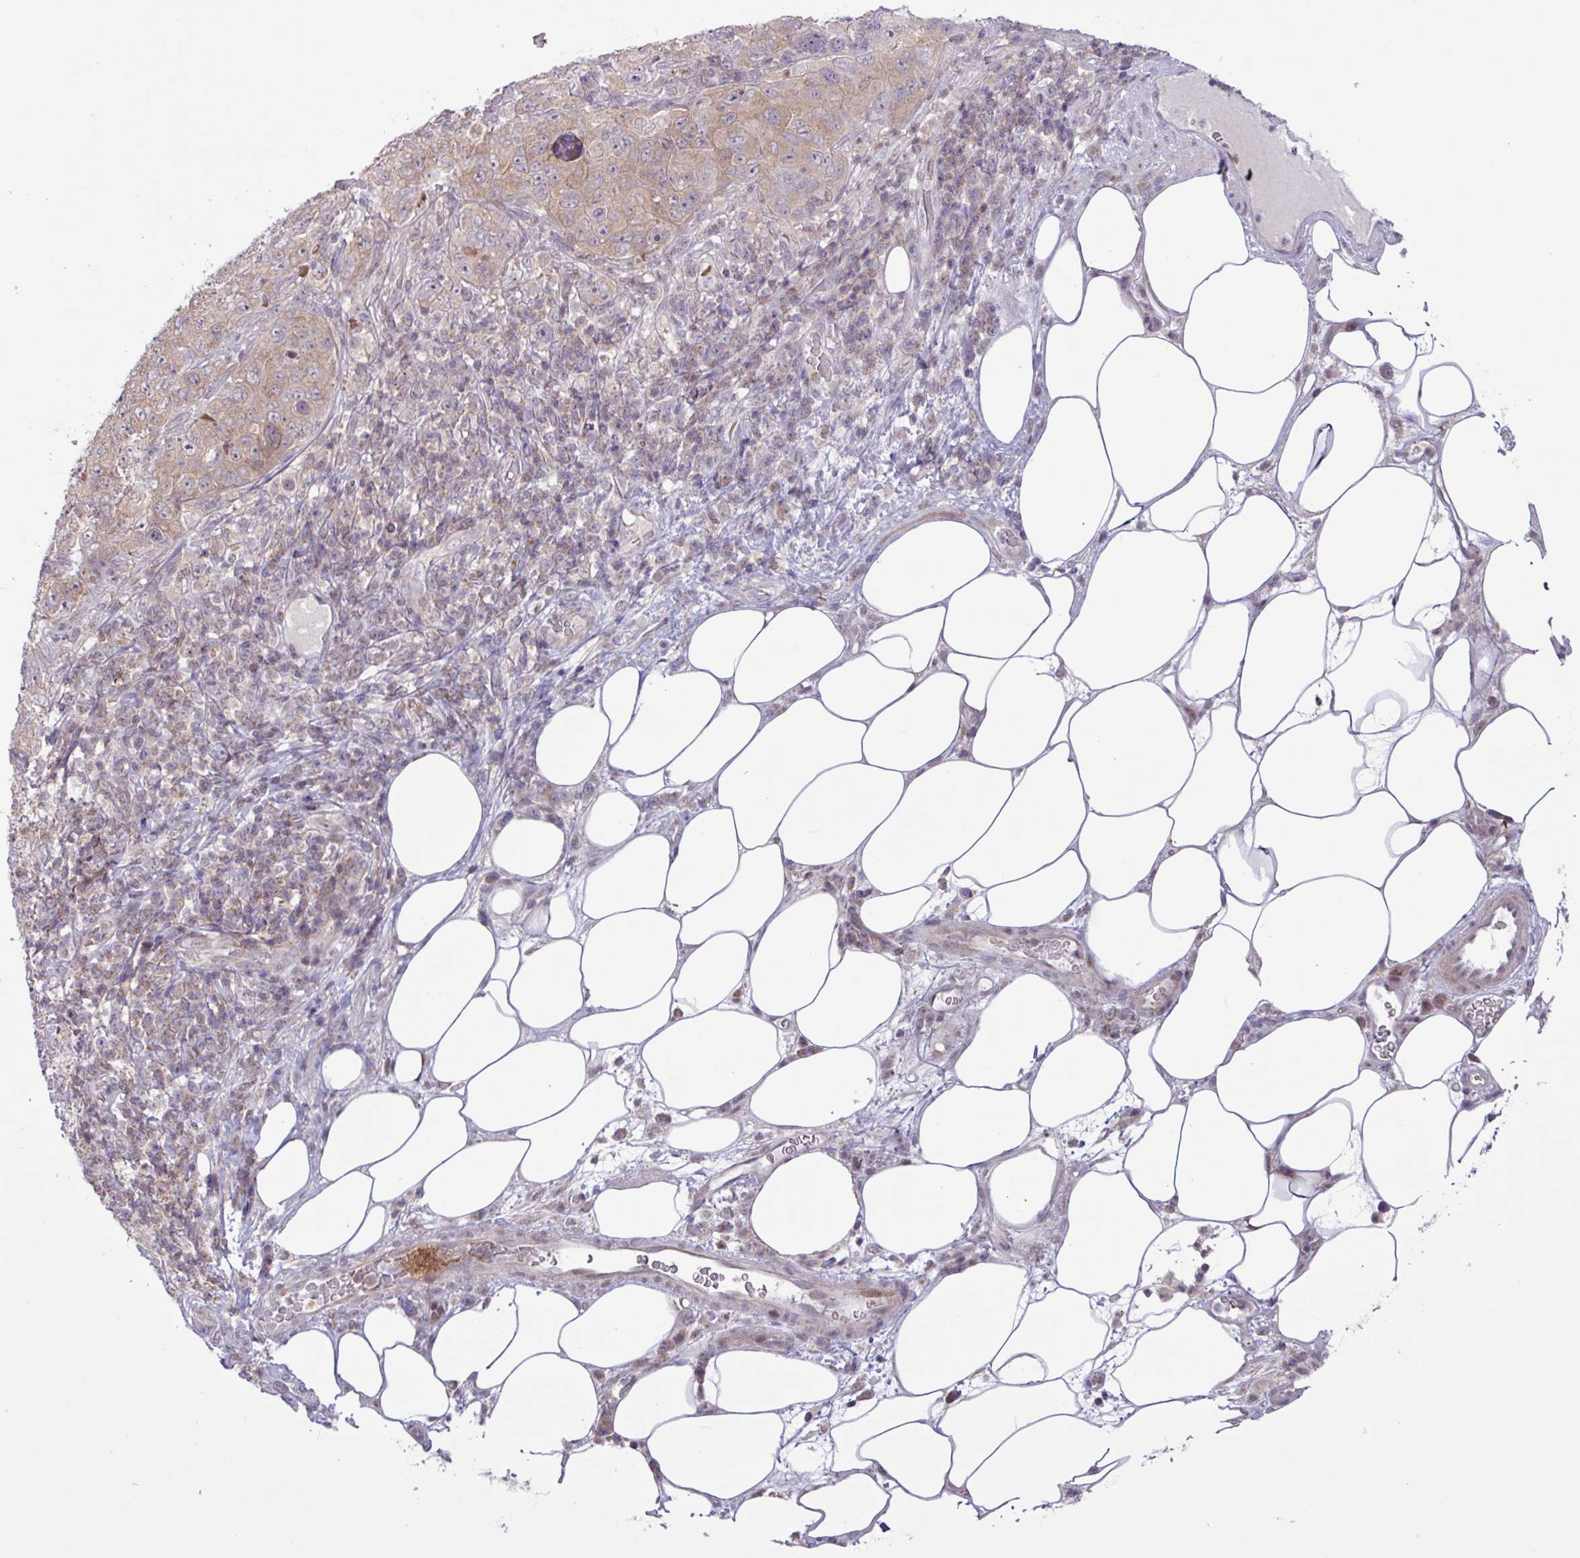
{"staining": {"intensity": "weak", "quantity": "25%-75%", "location": "cytoplasmic/membranous"}, "tissue": "pancreatic cancer", "cell_type": "Tumor cells", "image_type": "cancer", "snomed": [{"axis": "morphology", "description": "Adenocarcinoma, NOS"}, {"axis": "topography", "description": "Pancreas"}], "caption": "Pancreatic adenocarcinoma stained with DAB IHC shows low levels of weak cytoplasmic/membranous positivity in about 25%-75% of tumor cells.", "gene": "RTL3", "patient": {"sex": "male", "age": 68}}